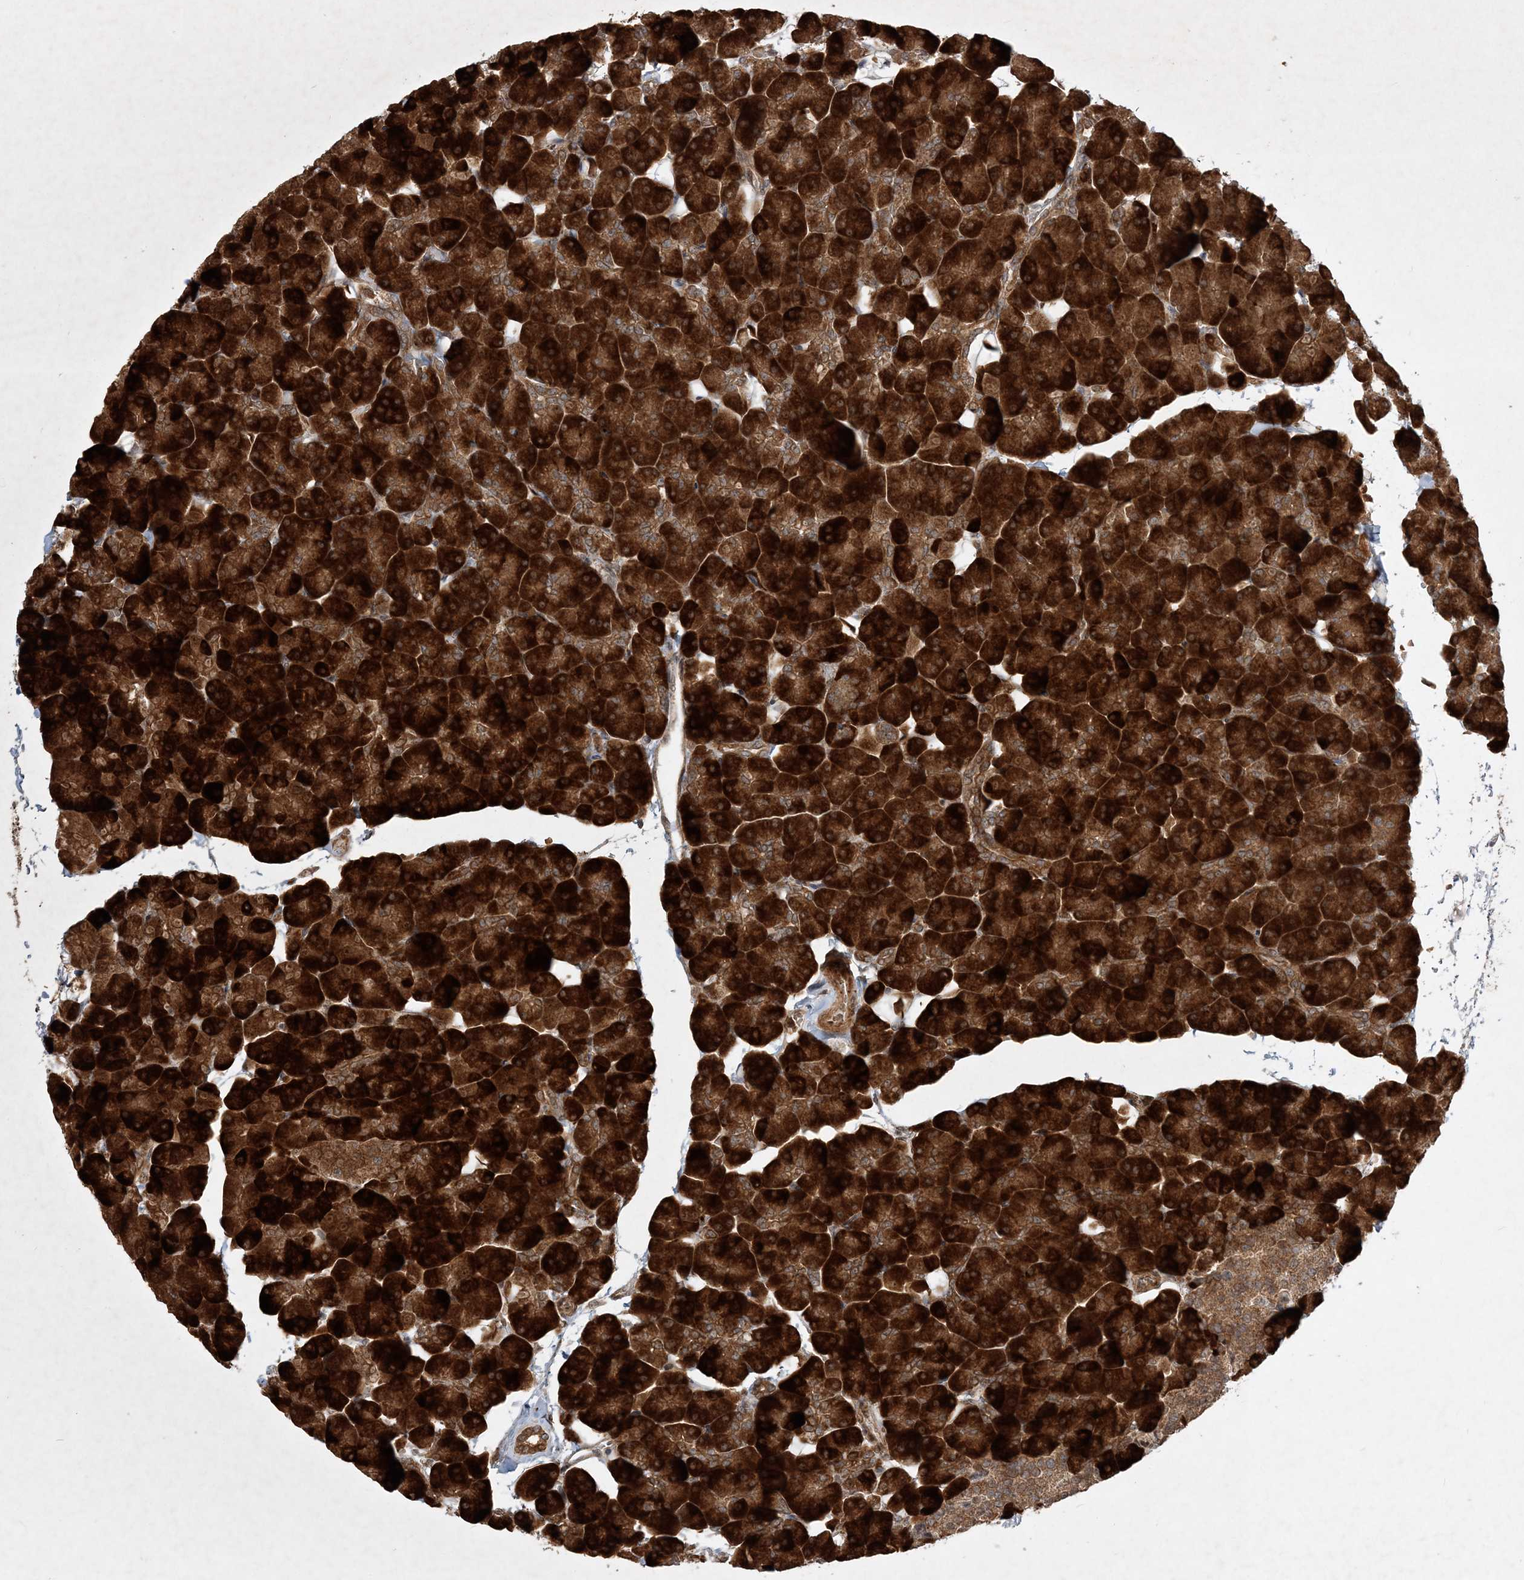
{"staining": {"intensity": "strong", "quantity": ">75%", "location": "cytoplasmic/membranous"}, "tissue": "pancreas", "cell_type": "Exocrine glandular cells", "image_type": "normal", "snomed": [{"axis": "morphology", "description": "Normal tissue, NOS"}, {"axis": "topography", "description": "Pancreas"}], "caption": "A brown stain highlights strong cytoplasmic/membranous staining of a protein in exocrine glandular cells of unremarkable human pancreas.", "gene": "UBR3", "patient": {"sex": "male", "age": 35}}